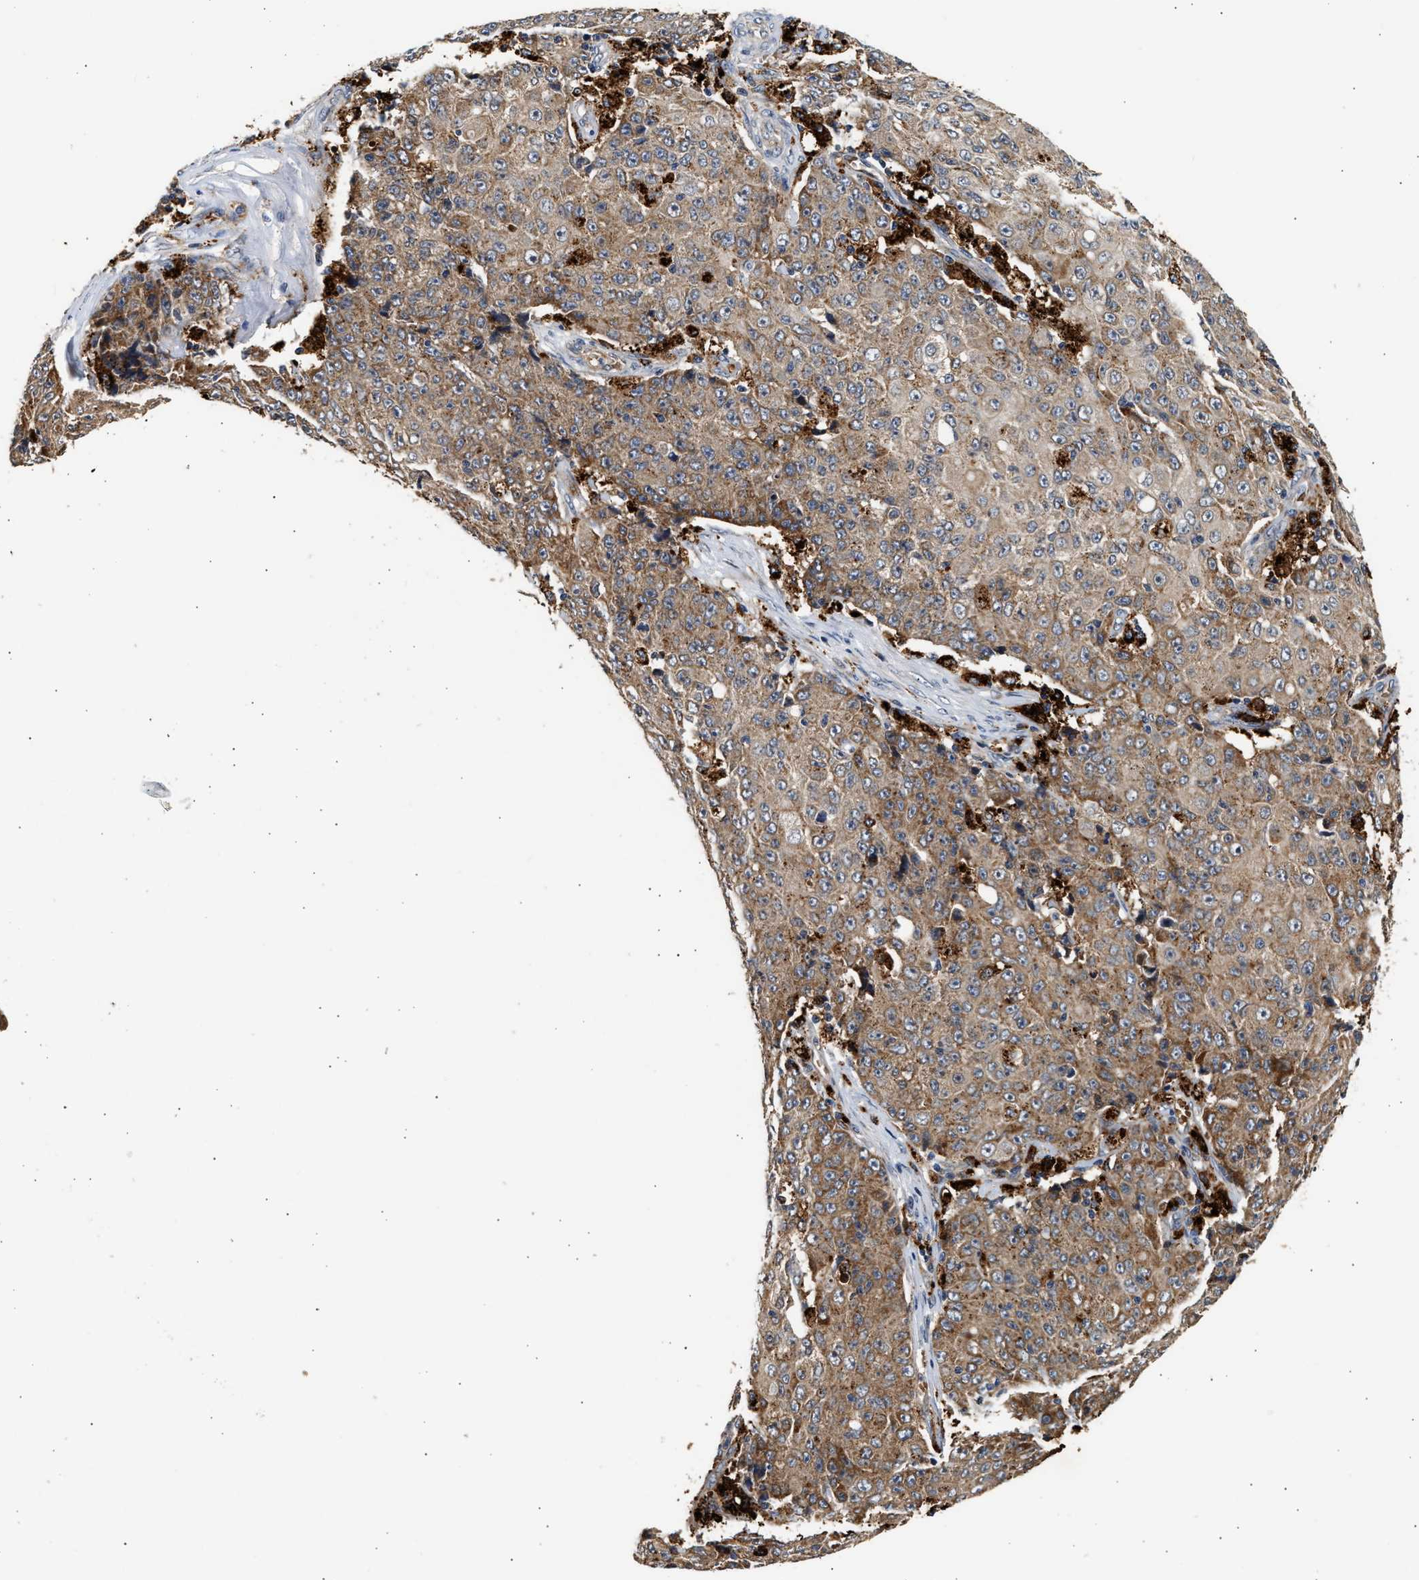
{"staining": {"intensity": "moderate", "quantity": ">75%", "location": "cytoplasmic/membranous"}, "tissue": "ovarian cancer", "cell_type": "Tumor cells", "image_type": "cancer", "snomed": [{"axis": "morphology", "description": "Carcinoma, endometroid"}, {"axis": "topography", "description": "Ovary"}], "caption": "Human ovarian endometroid carcinoma stained for a protein (brown) shows moderate cytoplasmic/membranous positive expression in about >75% of tumor cells.", "gene": "PLD3", "patient": {"sex": "female", "age": 42}}